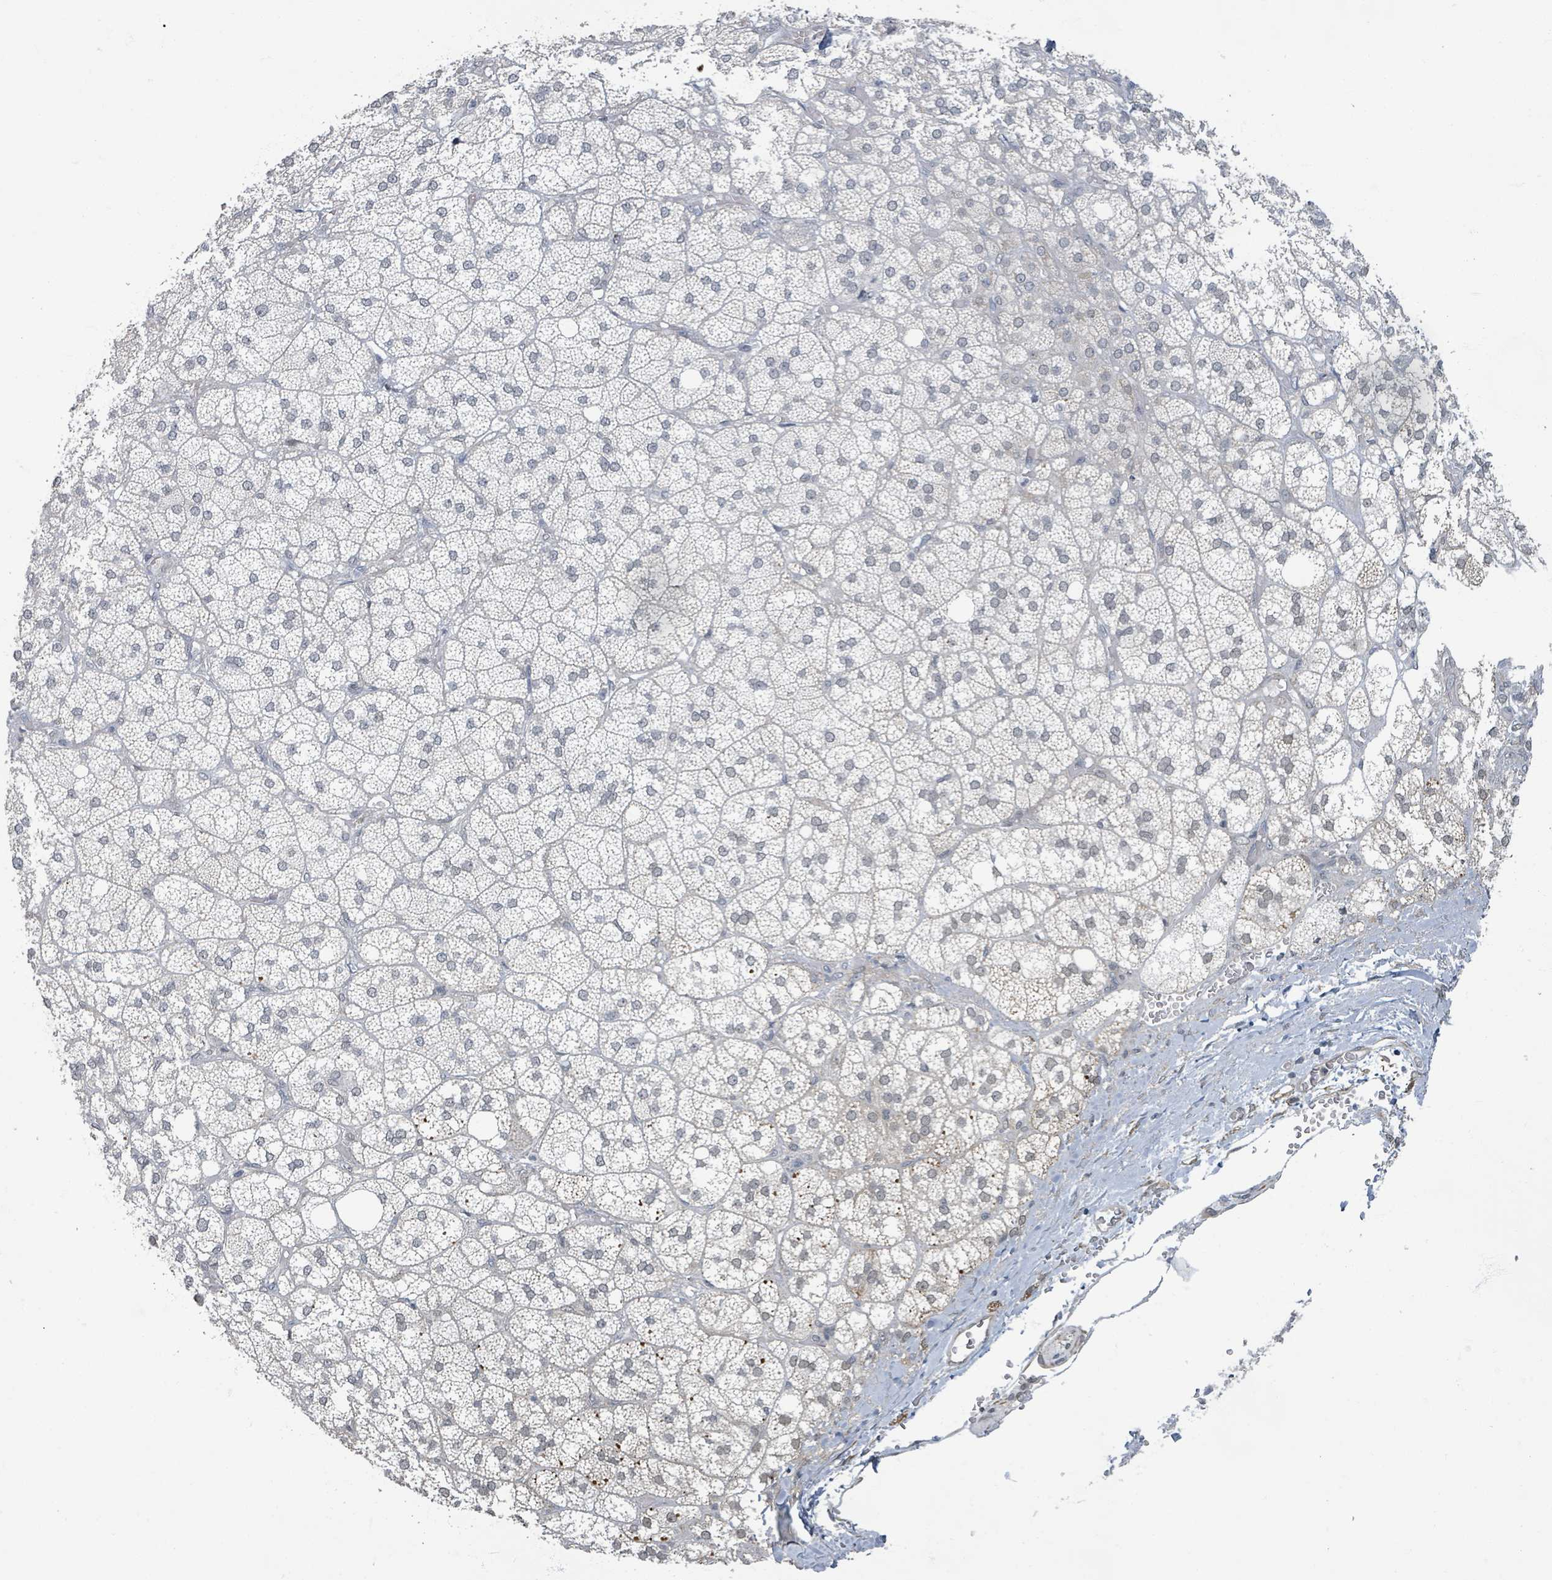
{"staining": {"intensity": "negative", "quantity": "none", "location": "none"}, "tissue": "adrenal gland", "cell_type": "Glandular cells", "image_type": "normal", "snomed": [{"axis": "morphology", "description": "Normal tissue, NOS"}, {"axis": "topography", "description": "Adrenal gland"}], "caption": "Image shows no protein expression in glandular cells of unremarkable adrenal gland.", "gene": "INTS15", "patient": {"sex": "male", "age": 61}}